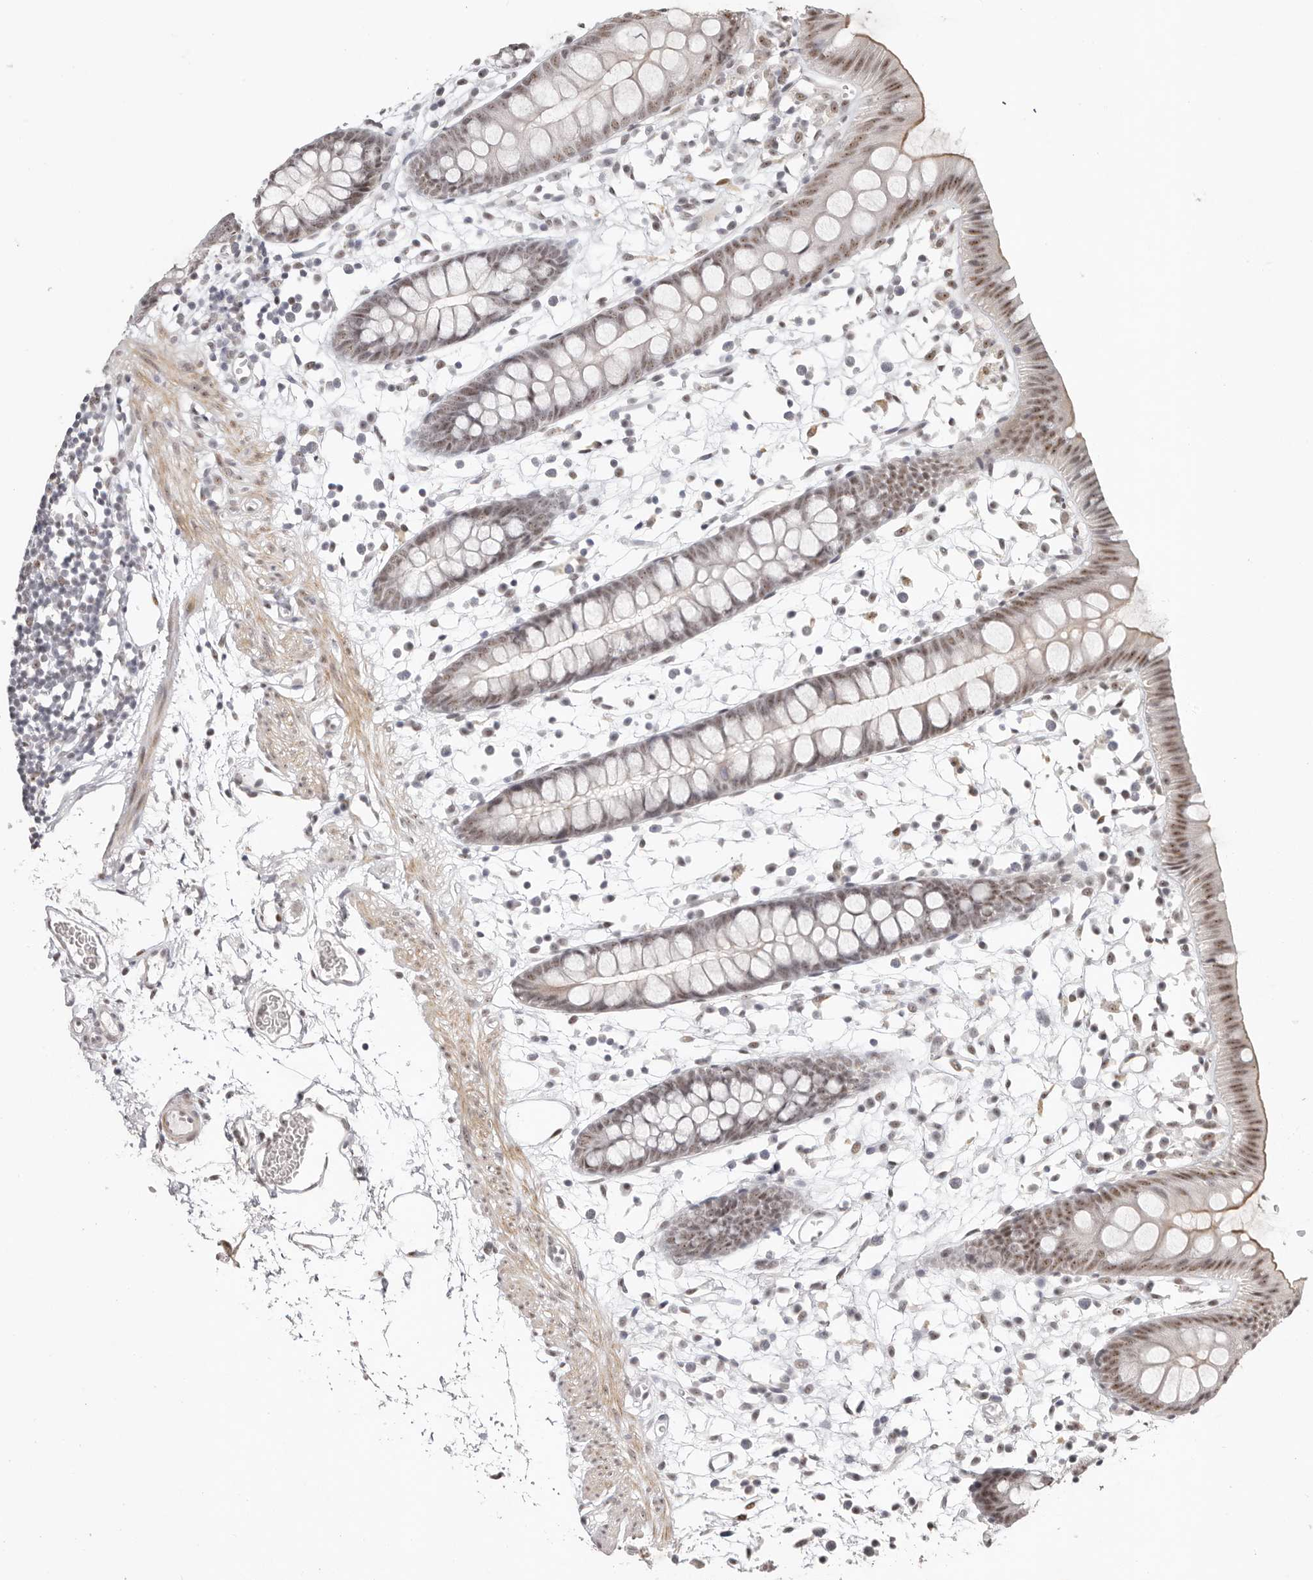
{"staining": {"intensity": "negative", "quantity": "none", "location": "none"}, "tissue": "colon", "cell_type": "Endothelial cells", "image_type": "normal", "snomed": [{"axis": "morphology", "description": "Normal tissue, NOS"}, {"axis": "topography", "description": "Colon"}], "caption": "Endothelial cells are negative for protein expression in normal human colon. (Stains: DAB (3,3'-diaminobenzidine) immunohistochemistry with hematoxylin counter stain, Microscopy: brightfield microscopy at high magnification).", "gene": "LARP7", "patient": {"sex": "male", "age": 56}}